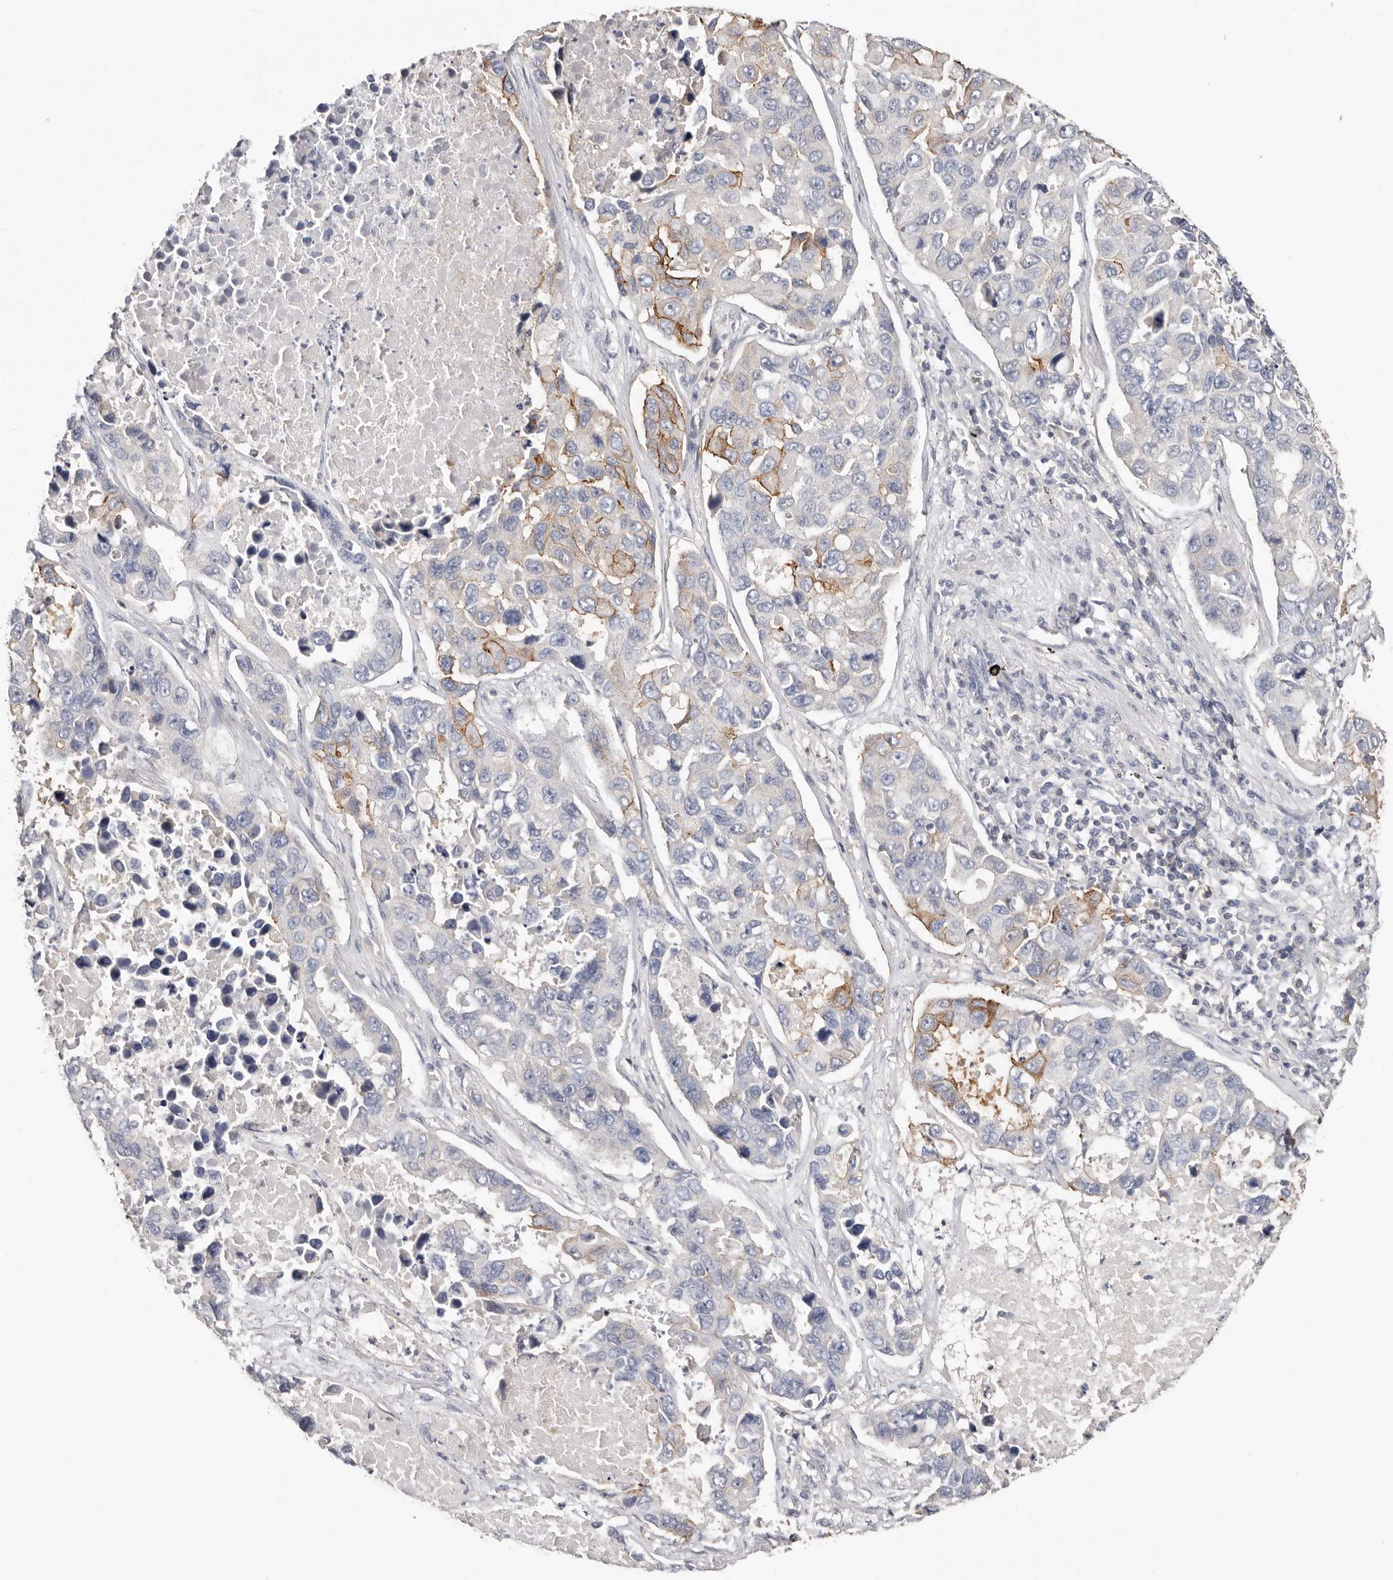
{"staining": {"intensity": "moderate", "quantity": "25%-75%", "location": "cytoplasmic/membranous"}, "tissue": "lung cancer", "cell_type": "Tumor cells", "image_type": "cancer", "snomed": [{"axis": "morphology", "description": "Adenocarcinoma, NOS"}, {"axis": "topography", "description": "Lung"}], "caption": "Immunohistochemistry (DAB) staining of lung cancer shows moderate cytoplasmic/membranous protein expression in about 25%-75% of tumor cells. The staining was performed using DAB (3,3'-diaminobenzidine), with brown indicating positive protein expression. Nuclei are stained blue with hematoxylin.", "gene": "S100A14", "patient": {"sex": "male", "age": 64}}